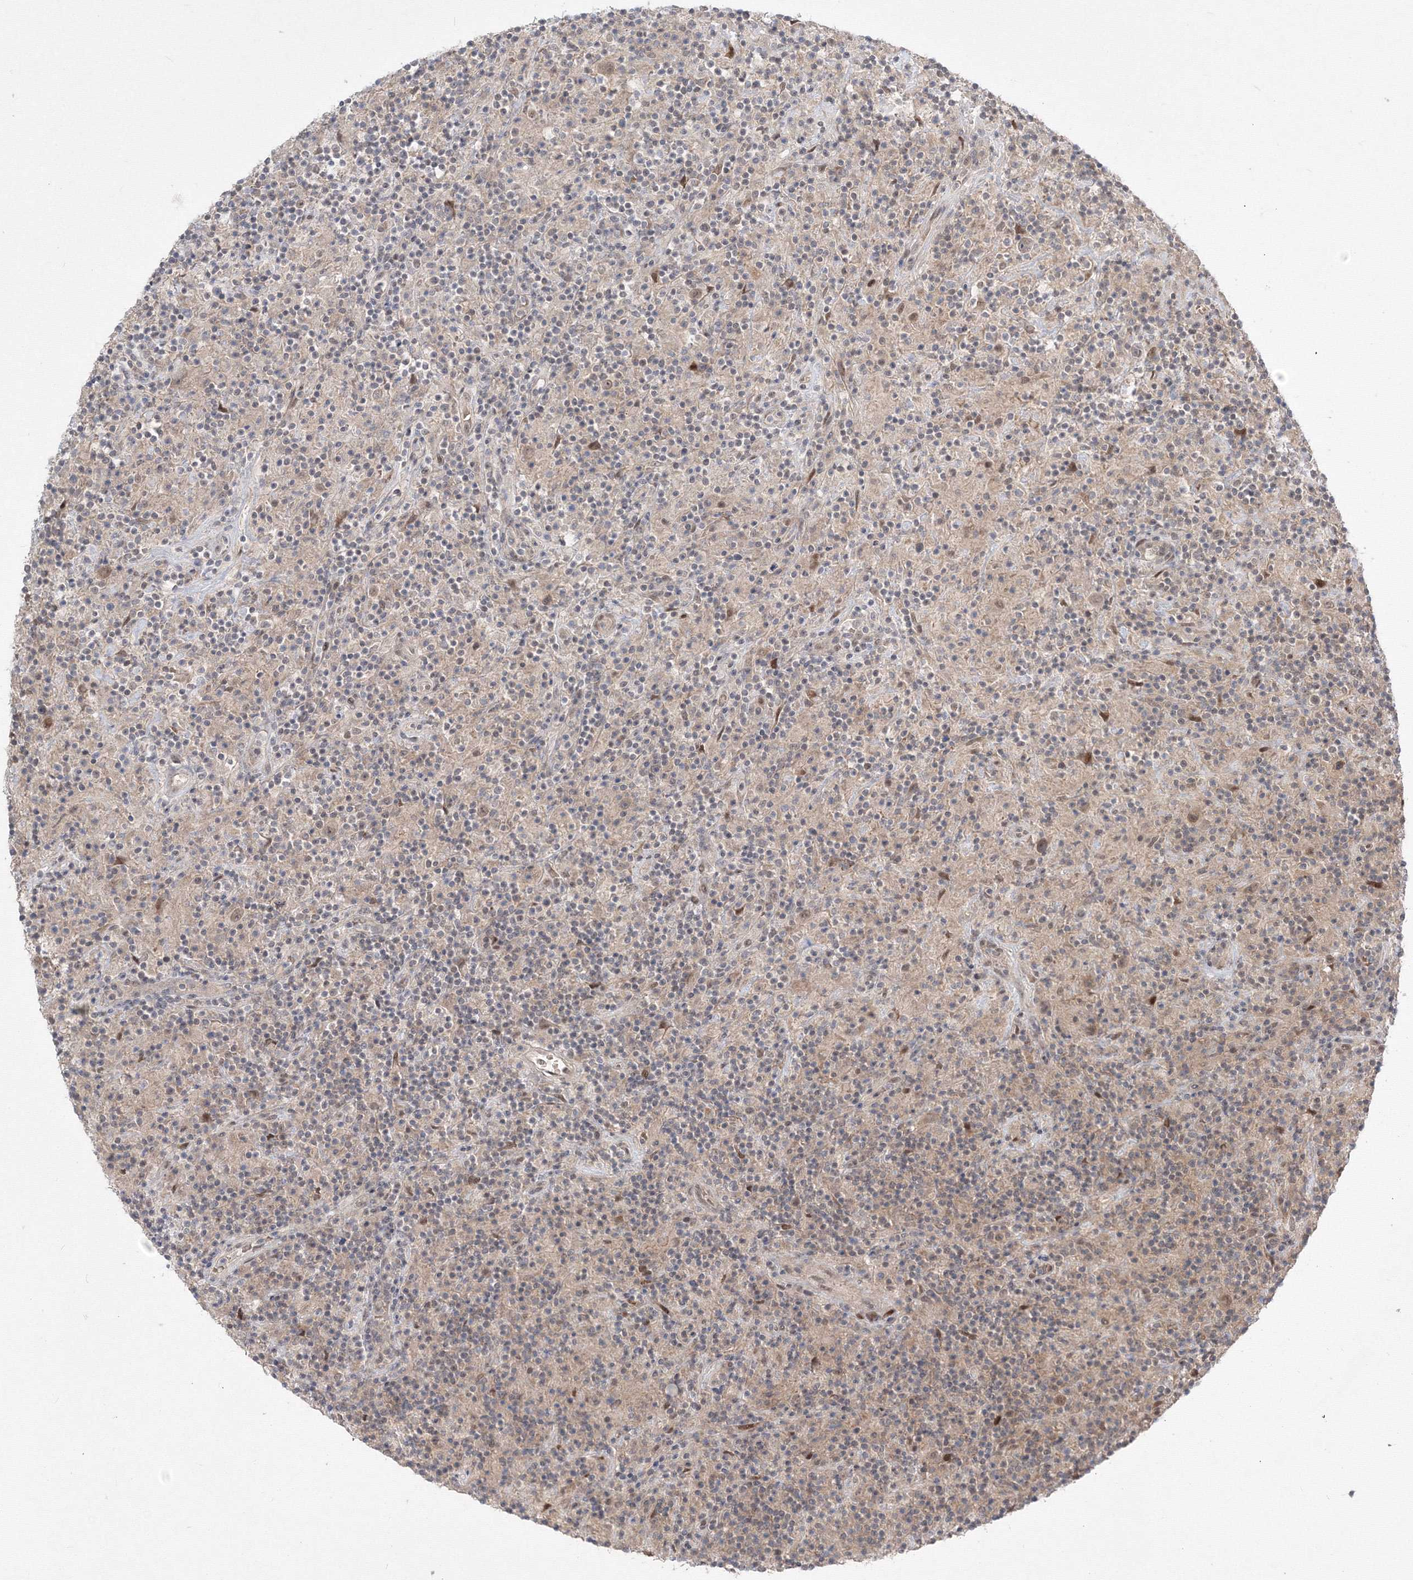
{"staining": {"intensity": "weak", "quantity": "25%-75%", "location": "nuclear"}, "tissue": "lymphoma", "cell_type": "Tumor cells", "image_type": "cancer", "snomed": [{"axis": "morphology", "description": "Hodgkin's disease, NOS"}, {"axis": "topography", "description": "Lymph node"}], "caption": "Protein analysis of Hodgkin's disease tissue exhibits weak nuclear positivity in approximately 25%-75% of tumor cells.", "gene": "COPS4", "patient": {"sex": "male", "age": 70}}